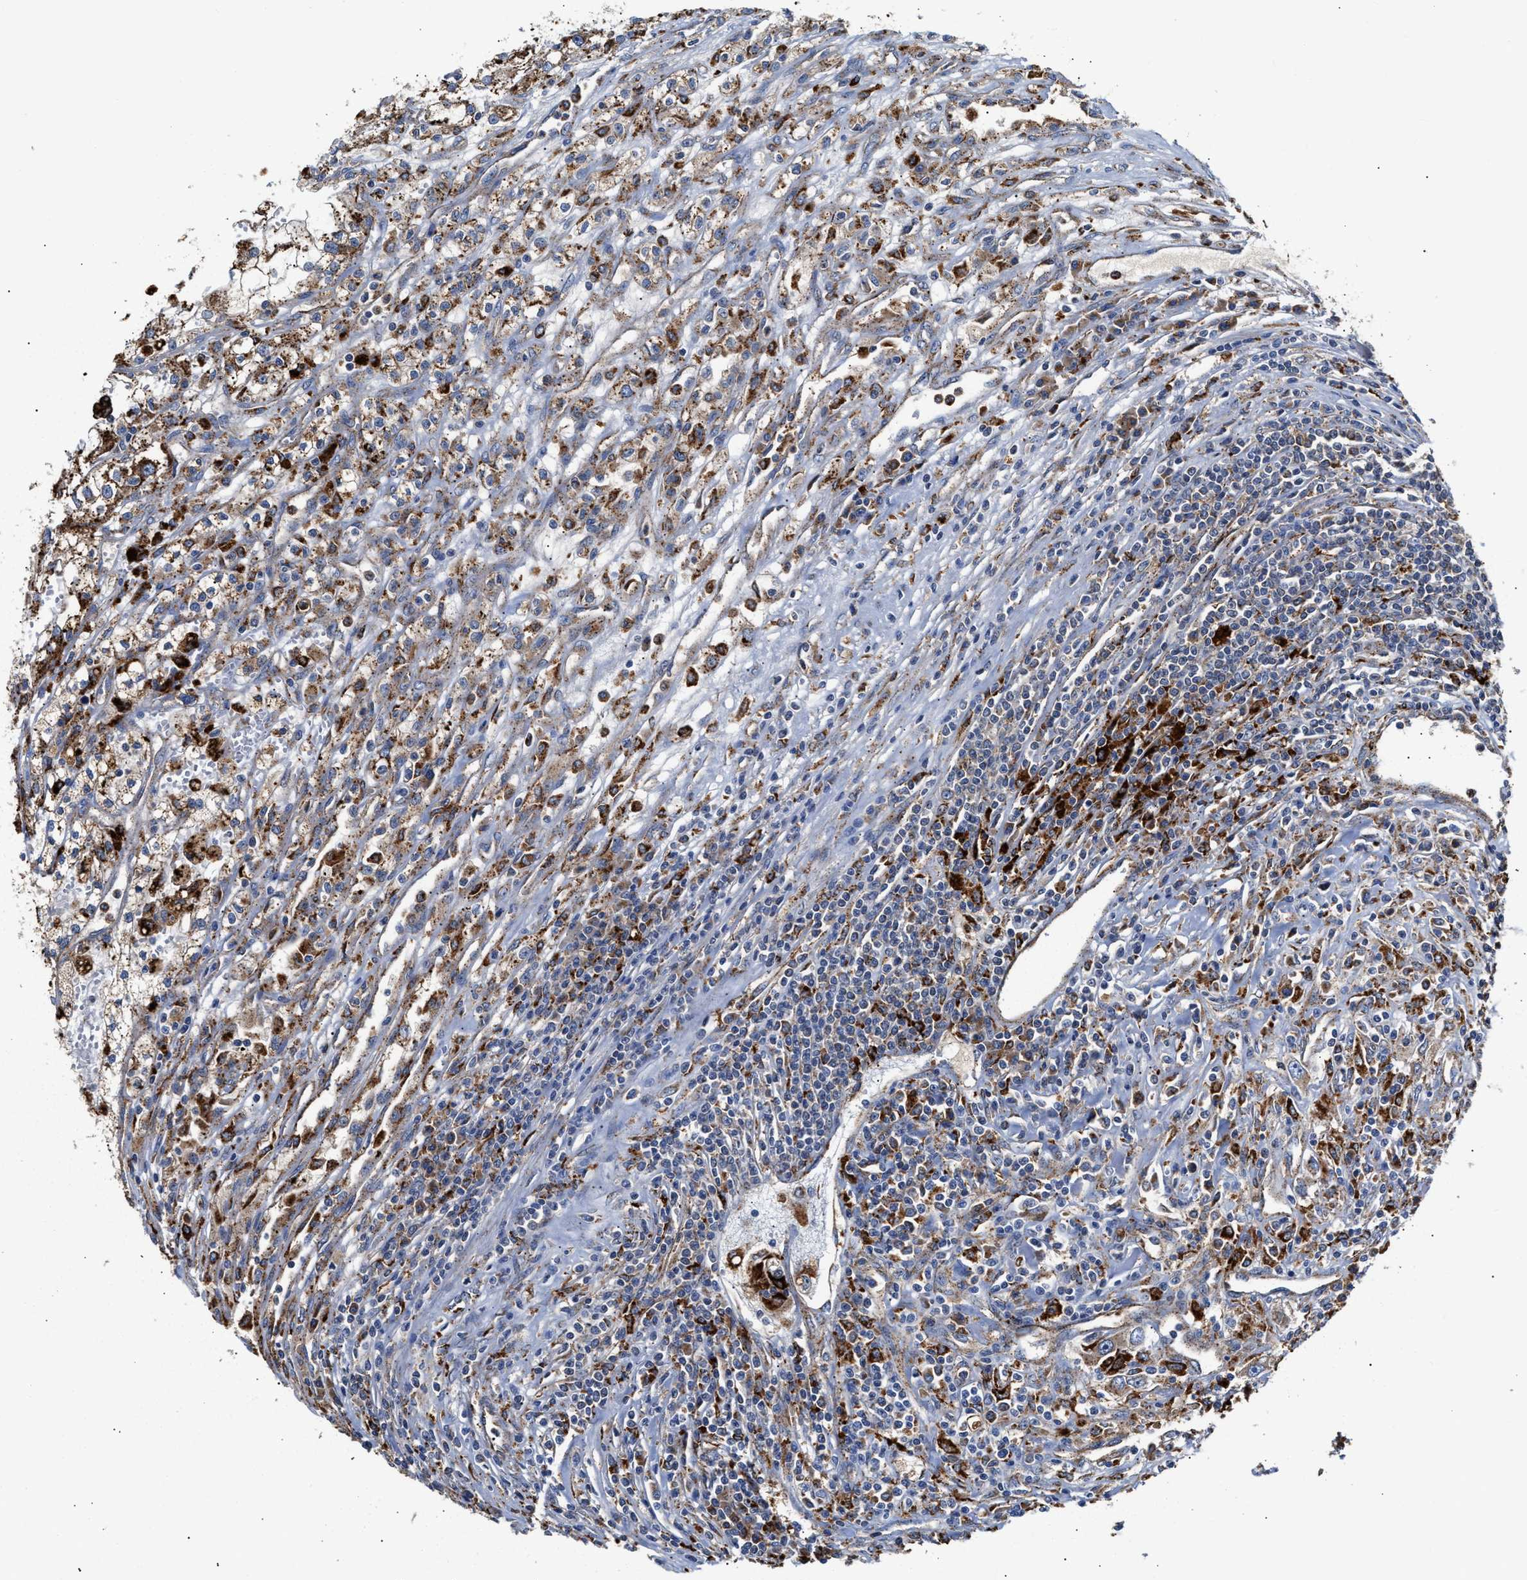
{"staining": {"intensity": "moderate", "quantity": ">75%", "location": "cytoplasmic/membranous"}, "tissue": "renal cancer", "cell_type": "Tumor cells", "image_type": "cancer", "snomed": [{"axis": "morphology", "description": "Adenocarcinoma, NOS"}, {"axis": "topography", "description": "Kidney"}], "caption": "Human renal cancer stained with a protein marker exhibits moderate staining in tumor cells.", "gene": "CCDC146", "patient": {"sex": "female", "age": 52}}